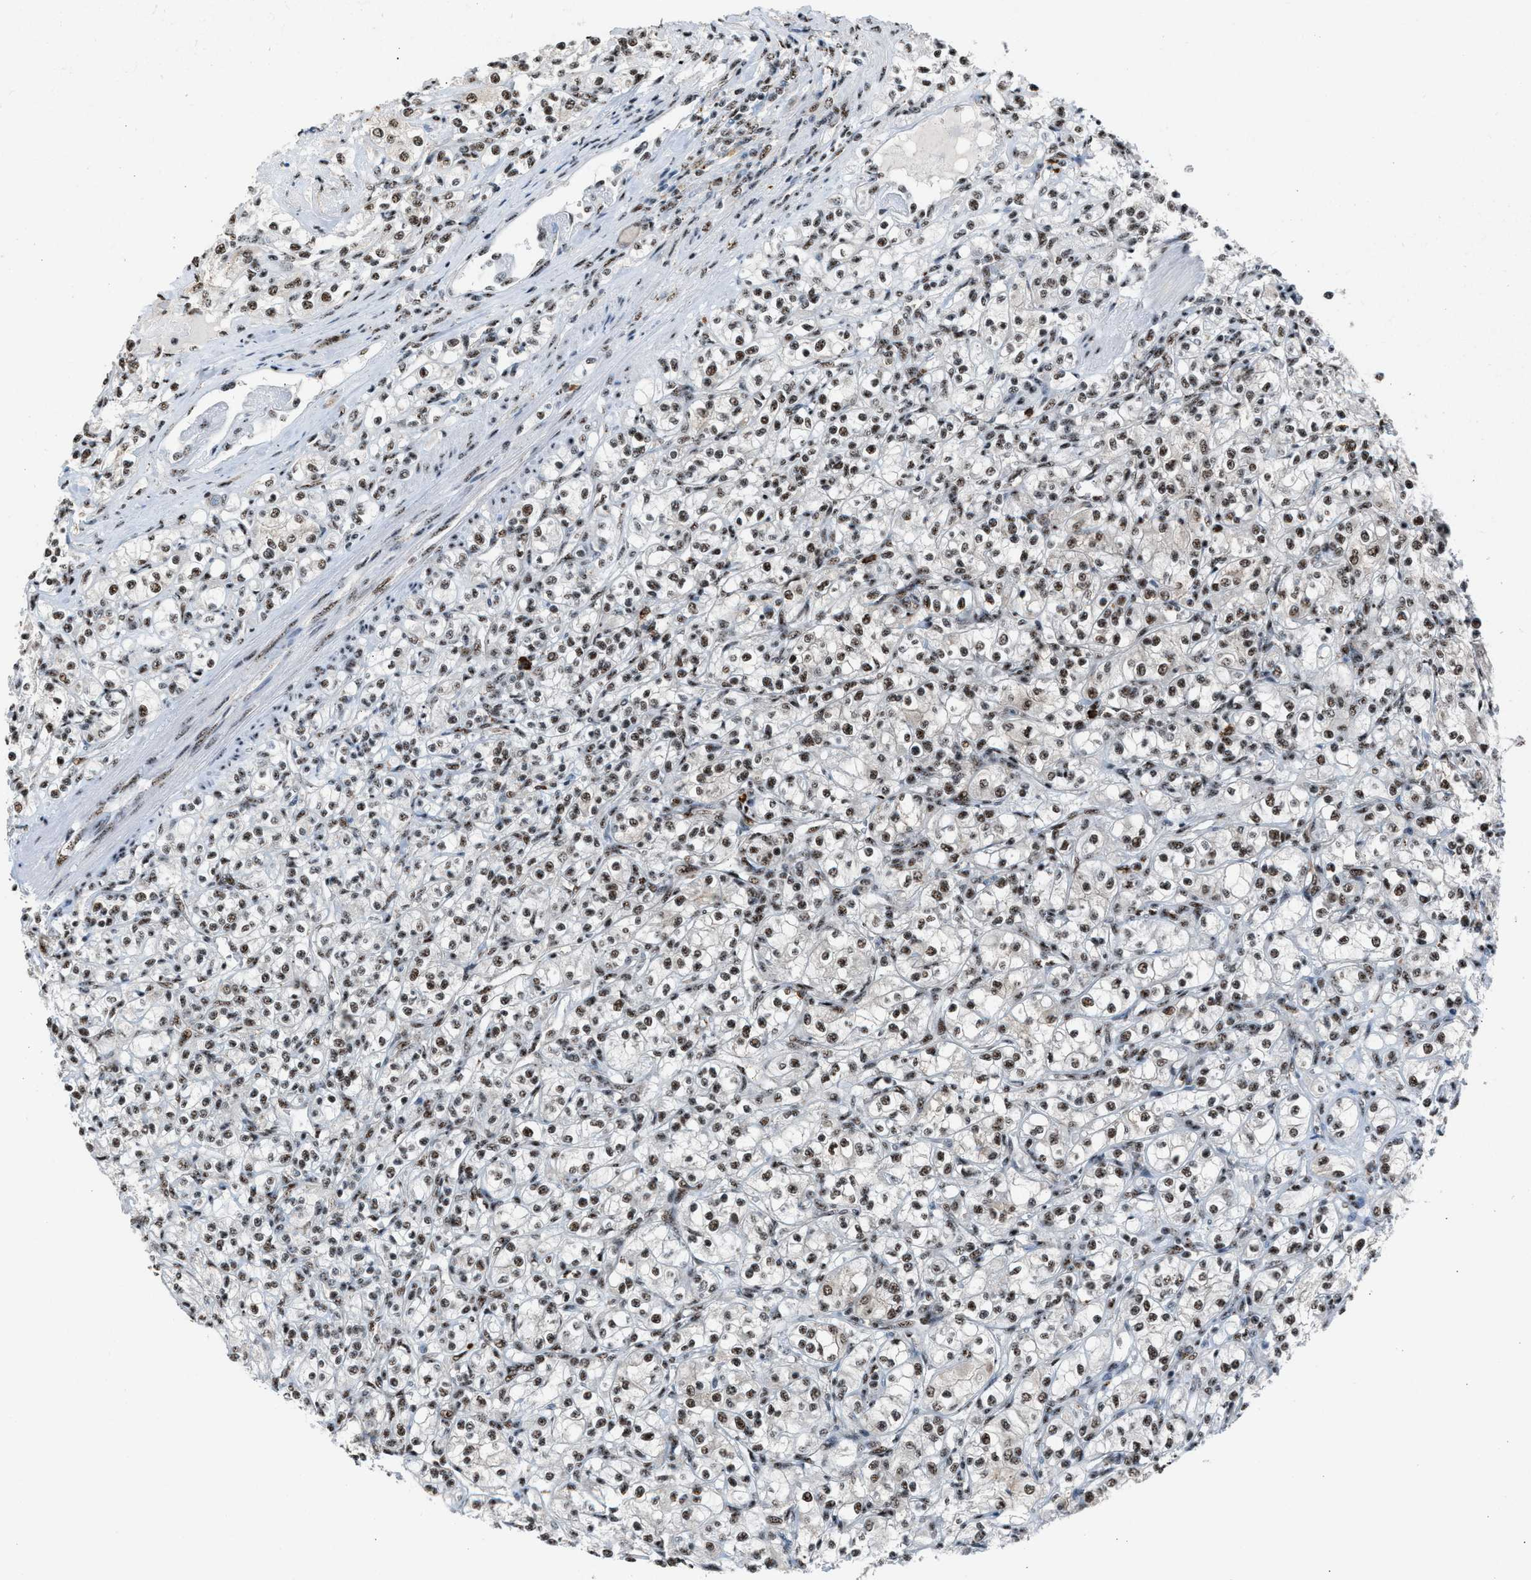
{"staining": {"intensity": "moderate", "quantity": ">75%", "location": "nuclear"}, "tissue": "renal cancer", "cell_type": "Tumor cells", "image_type": "cancer", "snomed": [{"axis": "morphology", "description": "Adenocarcinoma, NOS"}, {"axis": "topography", "description": "Kidney"}], "caption": "An immunohistochemistry (IHC) image of neoplastic tissue is shown. Protein staining in brown labels moderate nuclear positivity in renal adenocarcinoma within tumor cells. (DAB (3,3'-diaminobenzidine) IHC with brightfield microscopy, high magnification).", "gene": "CENPP", "patient": {"sex": "male", "age": 77}}